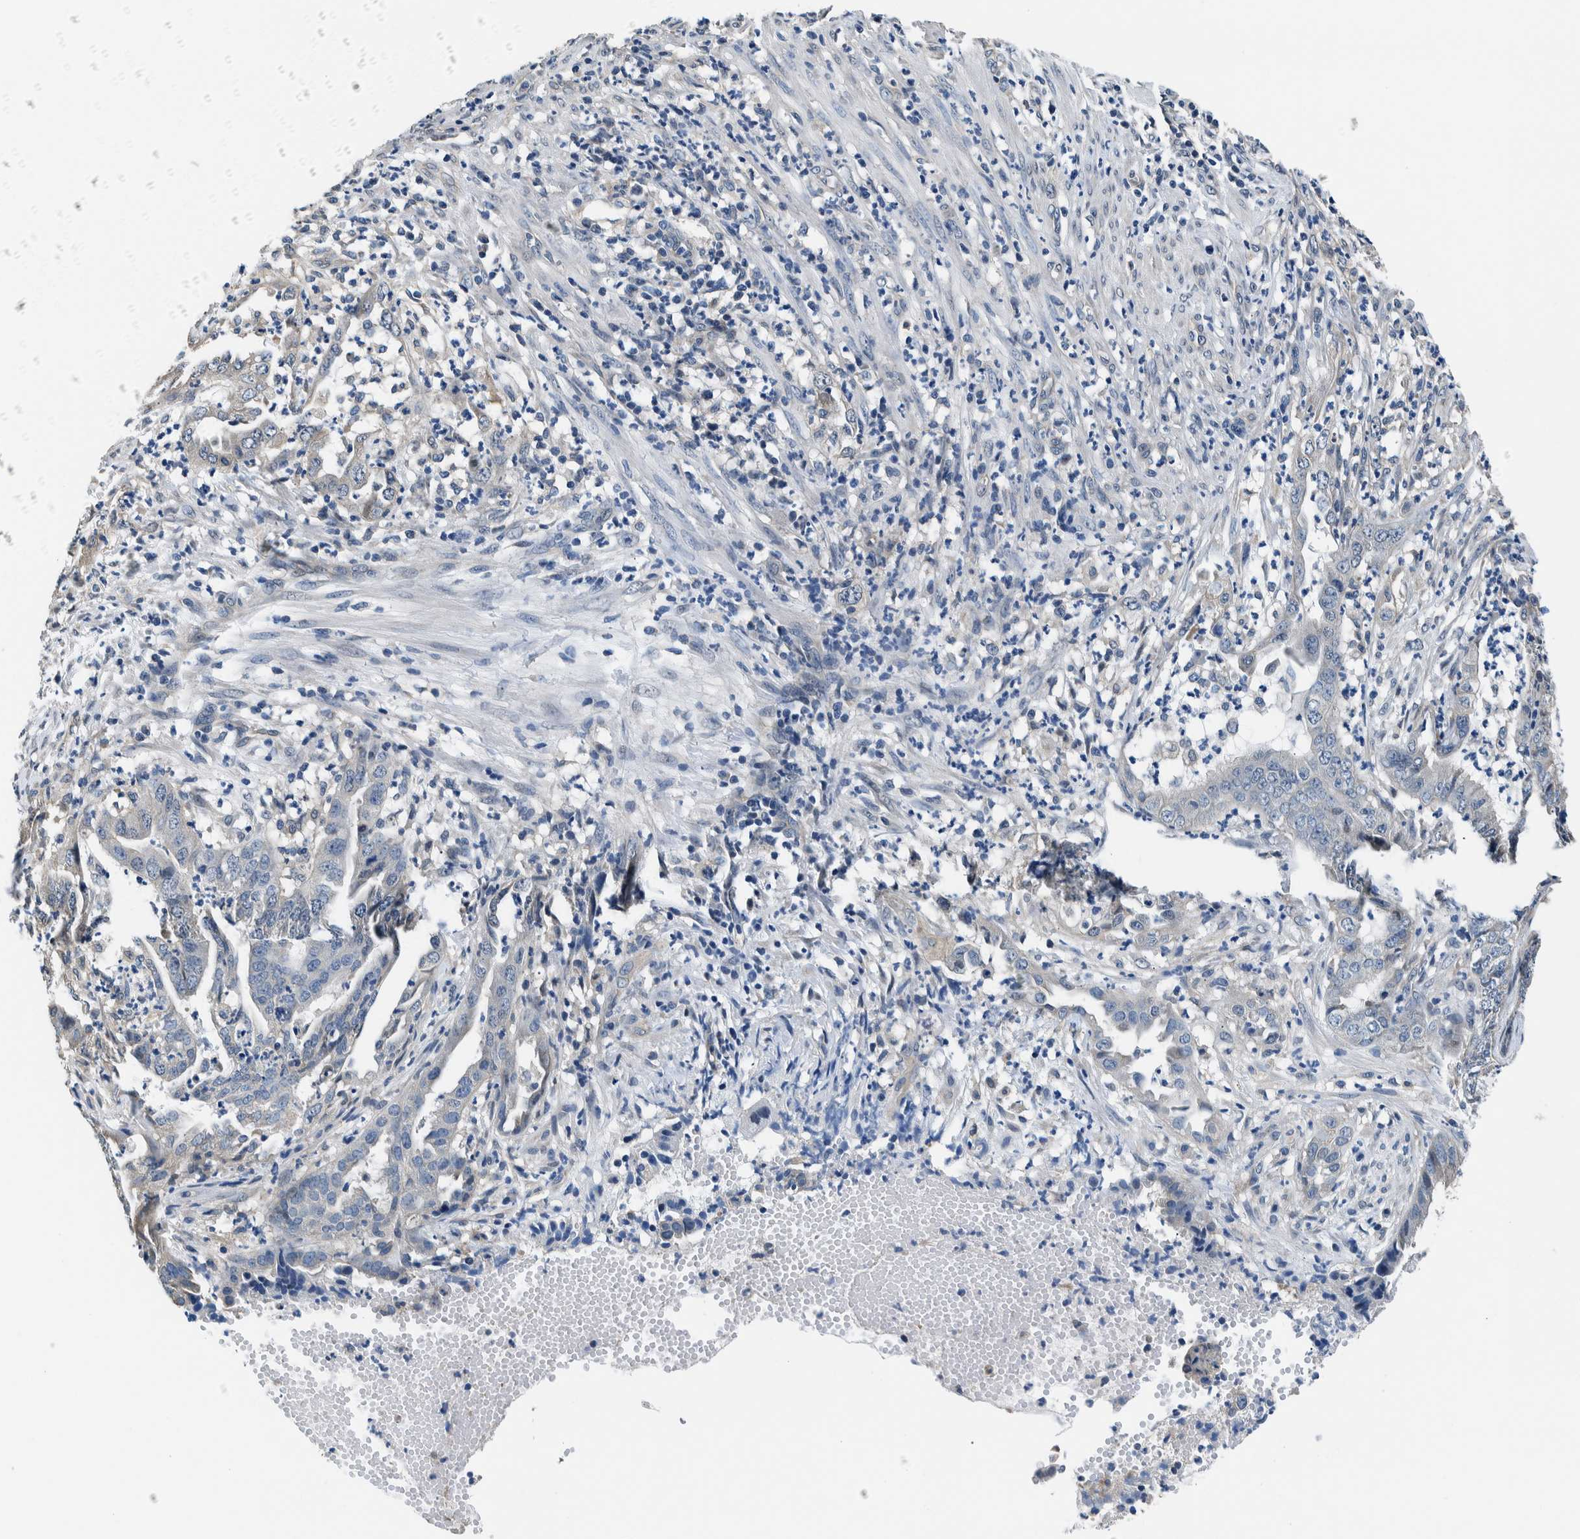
{"staining": {"intensity": "negative", "quantity": "none", "location": "none"}, "tissue": "endometrial cancer", "cell_type": "Tumor cells", "image_type": "cancer", "snomed": [{"axis": "morphology", "description": "Adenocarcinoma, NOS"}, {"axis": "topography", "description": "Endometrium"}], "caption": "This is a photomicrograph of immunohistochemistry (IHC) staining of adenocarcinoma (endometrial), which shows no positivity in tumor cells.", "gene": "NIBAN2", "patient": {"sex": "female", "age": 51}}